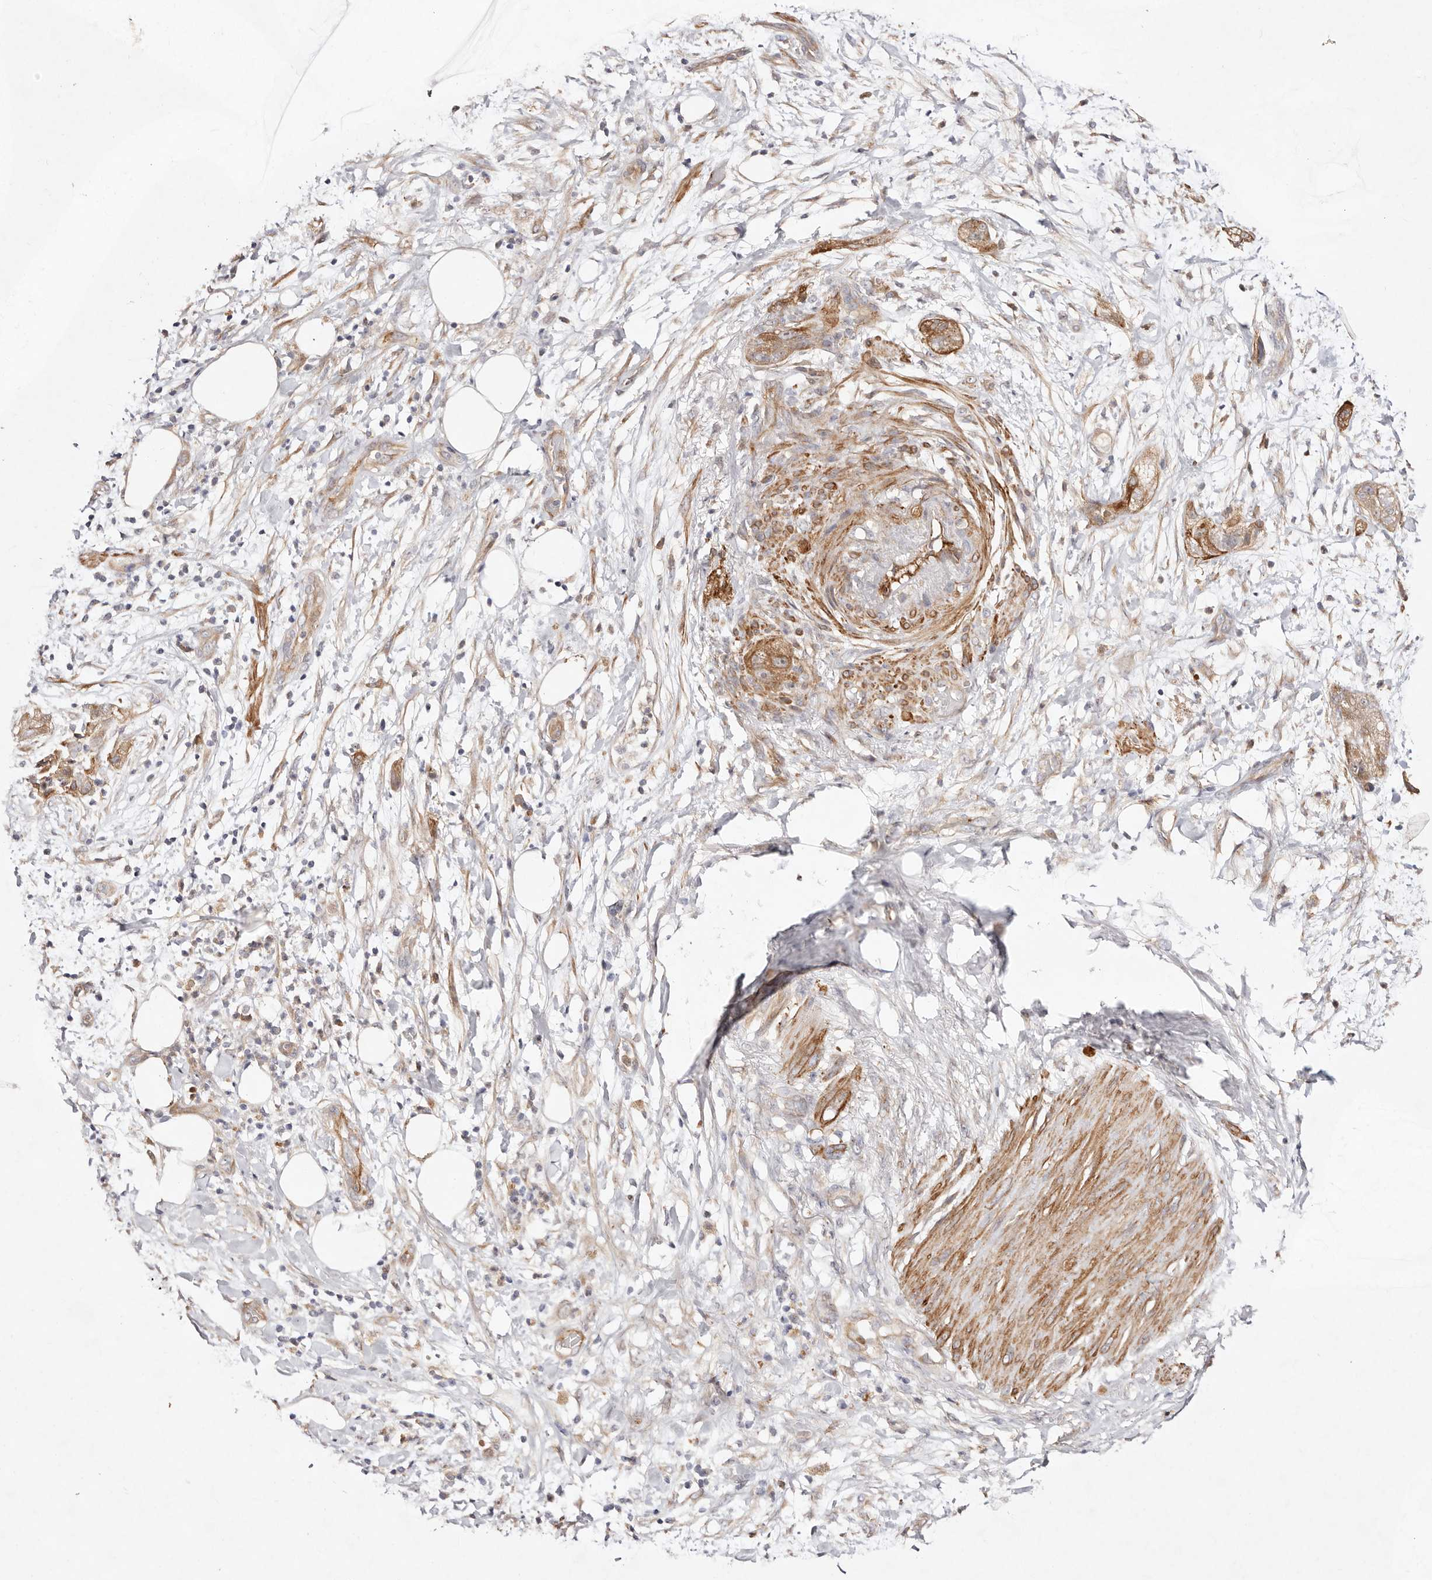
{"staining": {"intensity": "moderate", "quantity": "<25%", "location": "cytoplasmic/membranous"}, "tissue": "pancreatic cancer", "cell_type": "Tumor cells", "image_type": "cancer", "snomed": [{"axis": "morphology", "description": "Adenocarcinoma, NOS"}, {"axis": "topography", "description": "Pancreas"}], "caption": "Pancreatic cancer (adenocarcinoma) stained for a protein reveals moderate cytoplasmic/membranous positivity in tumor cells.", "gene": "MTMR11", "patient": {"sex": "female", "age": 78}}